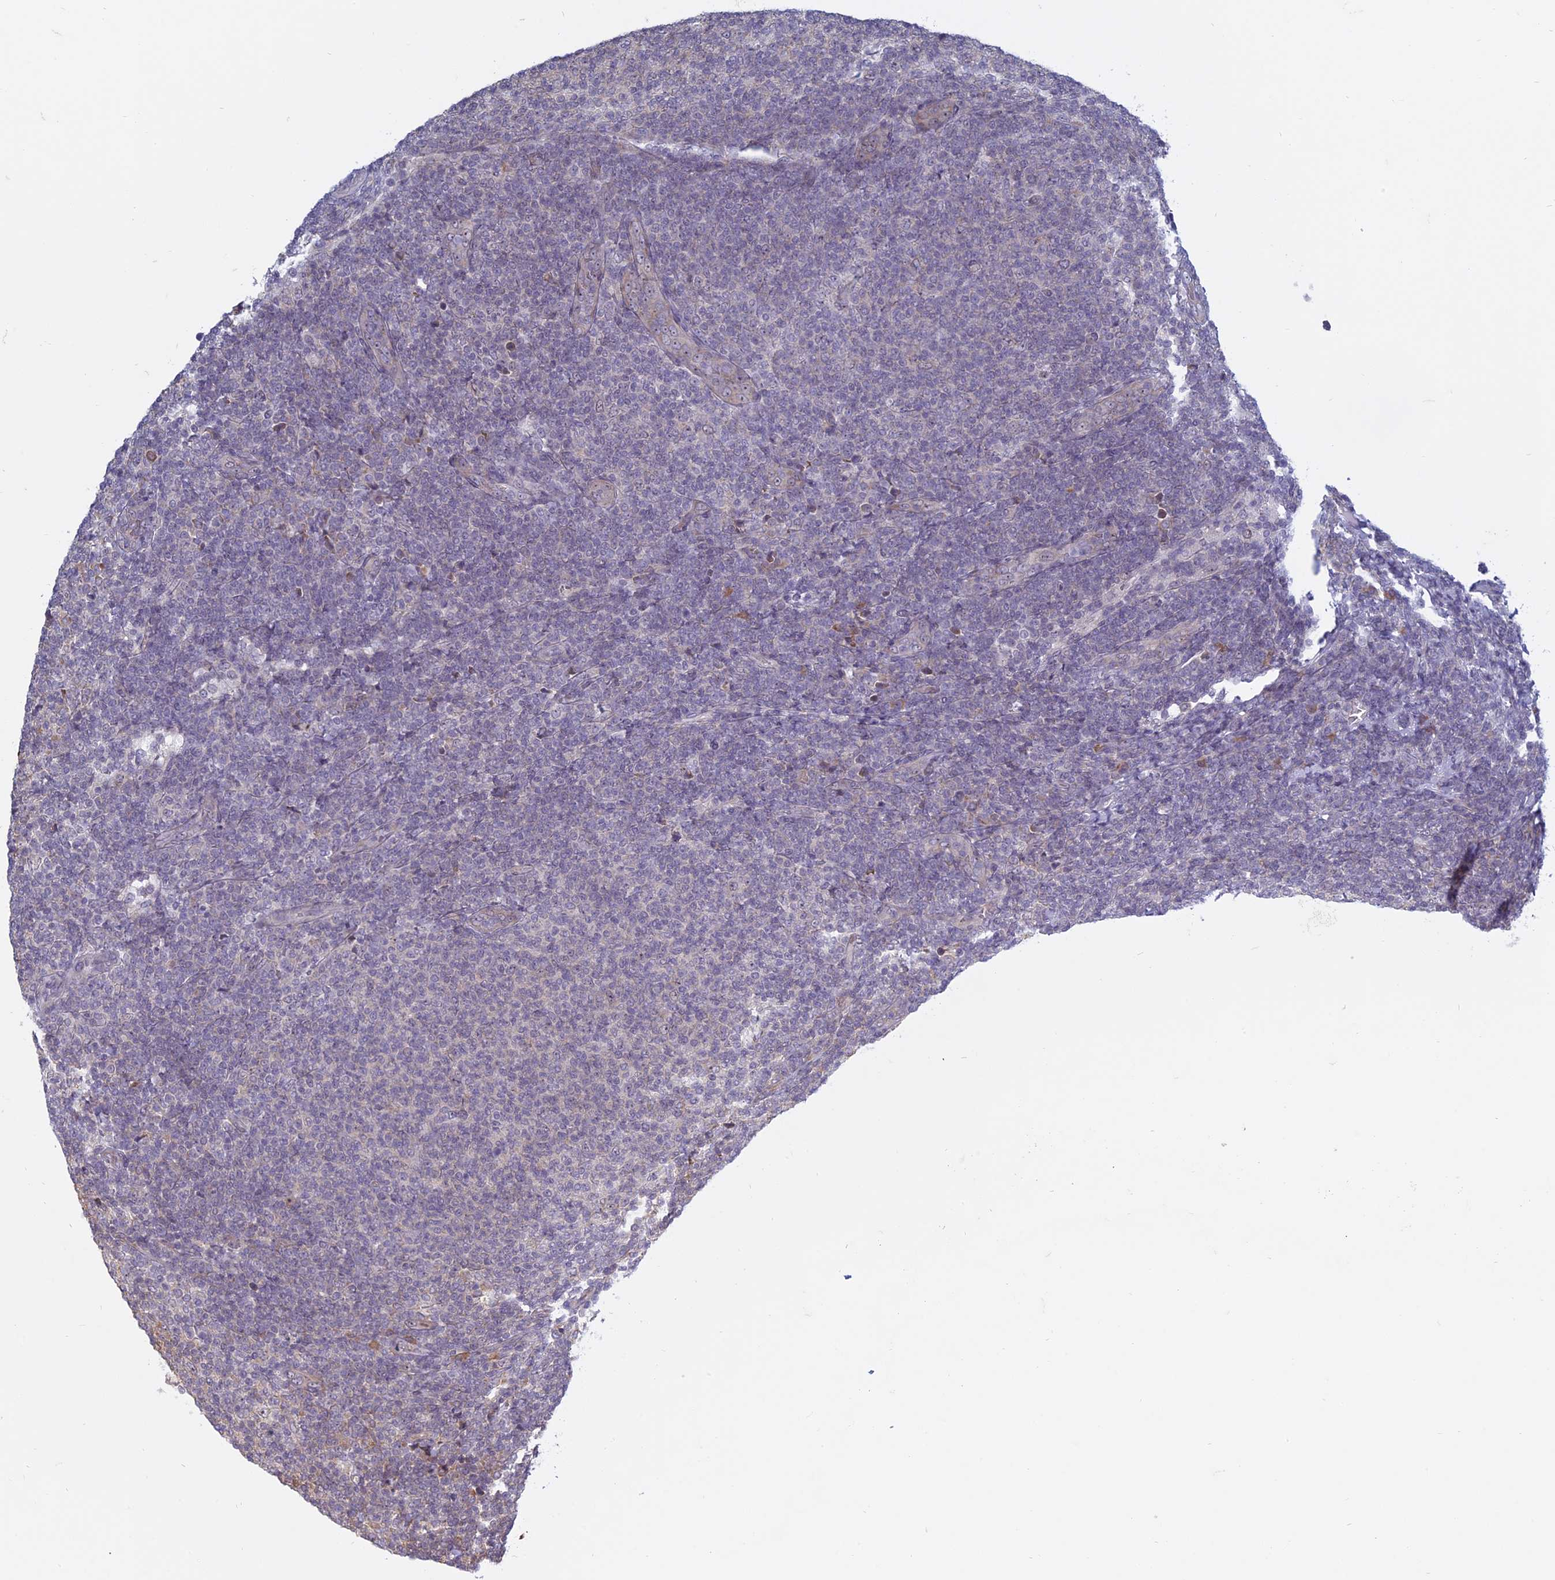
{"staining": {"intensity": "negative", "quantity": "none", "location": "none"}, "tissue": "lymphoma", "cell_type": "Tumor cells", "image_type": "cancer", "snomed": [{"axis": "morphology", "description": "Malignant lymphoma, non-Hodgkin's type, Low grade"}, {"axis": "topography", "description": "Lymph node"}], "caption": "Micrograph shows no protein positivity in tumor cells of malignant lymphoma, non-Hodgkin's type (low-grade) tissue. (Stains: DAB IHC with hematoxylin counter stain, Microscopy: brightfield microscopy at high magnification).", "gene": "RPS19BP1", "patient": {"sex": "male", "age": 66}}